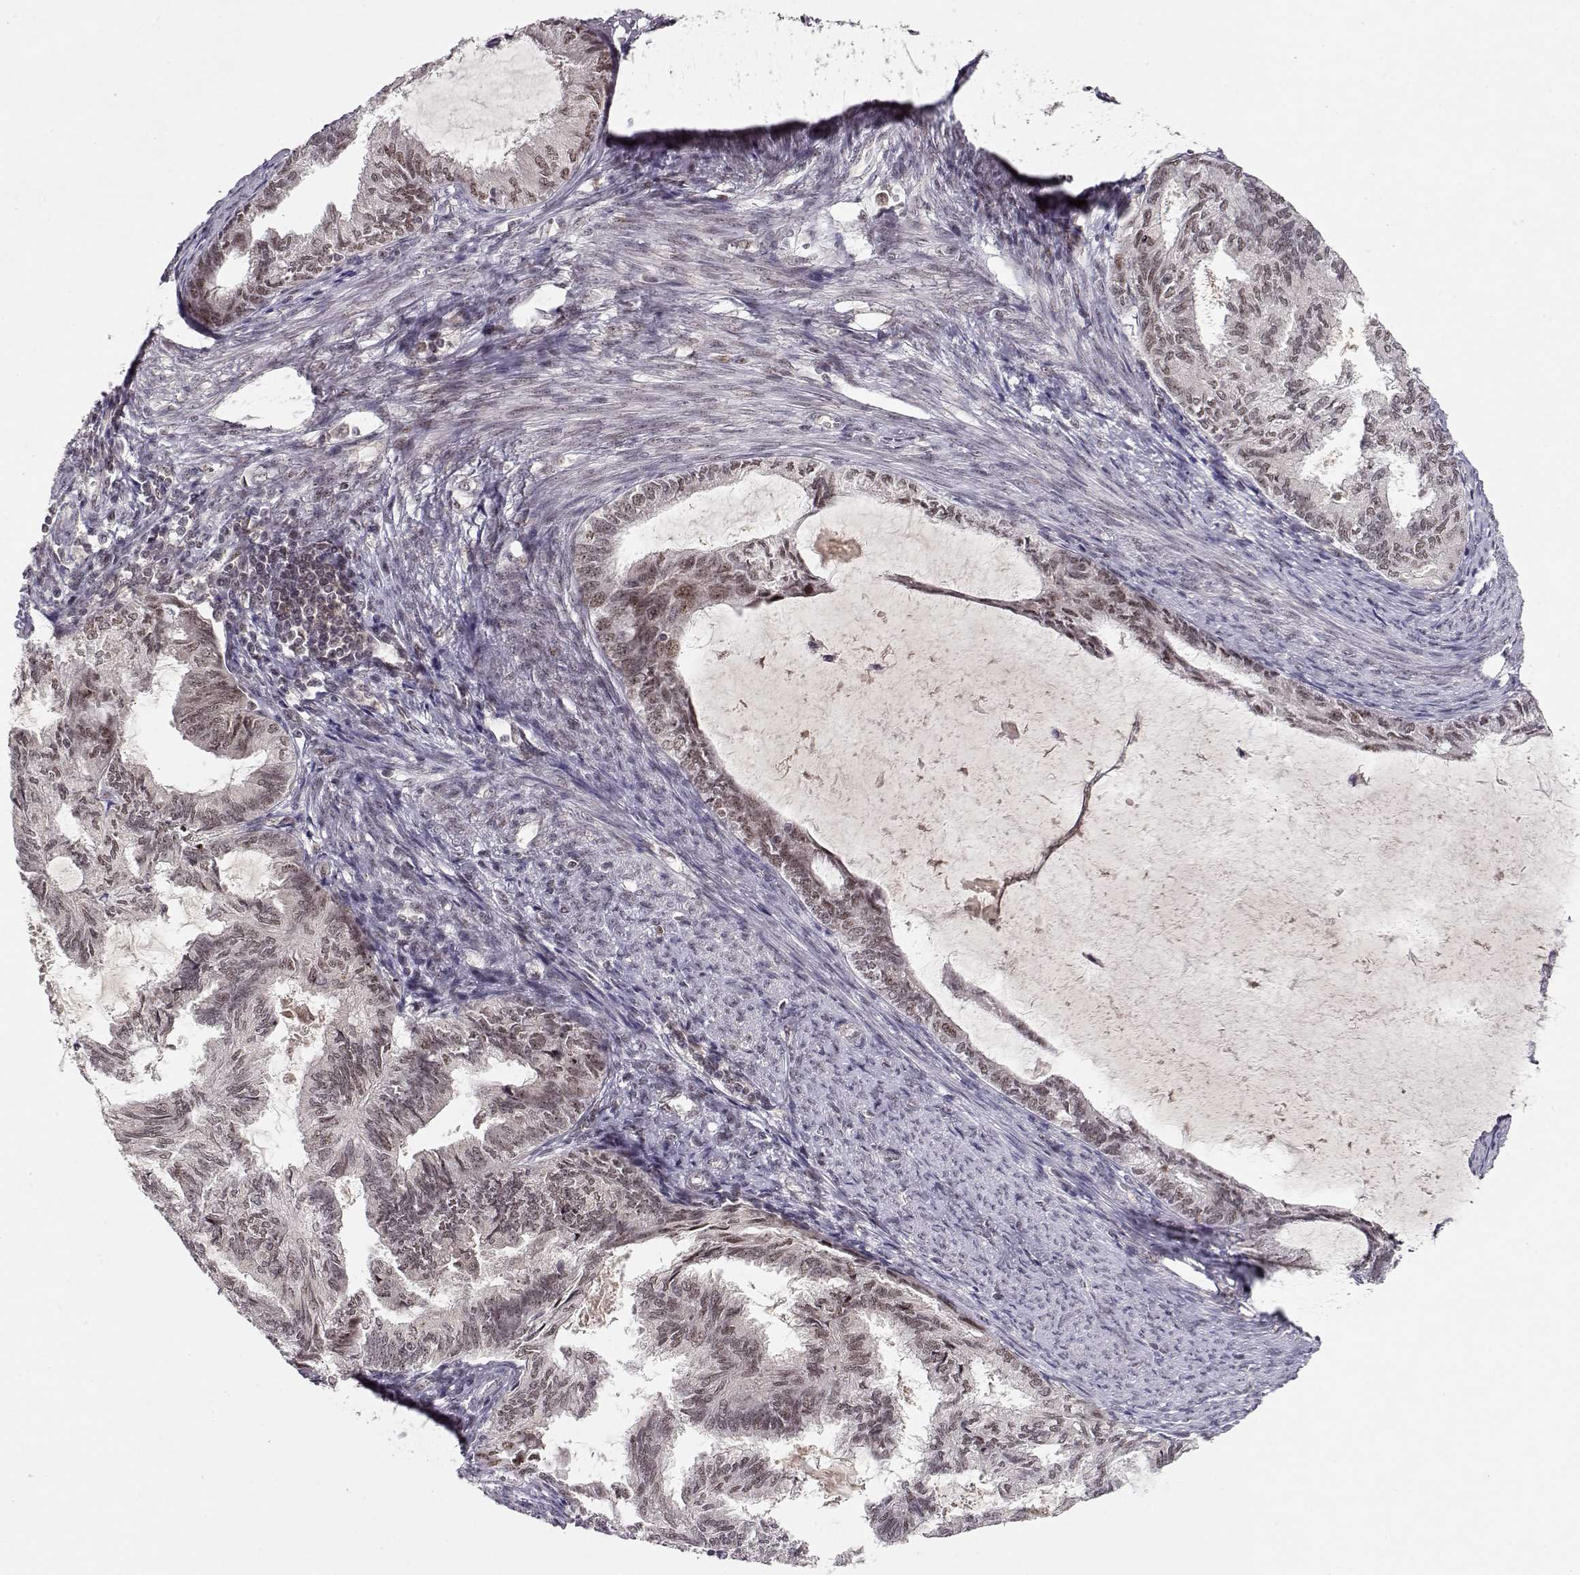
{"staining": {"intensity": "negative", "quantity": "none", "location": "none"}, "tissue": "endometrial cancer", "cell_type": "Tumor cells", "image_type": "cancer", "snomed": [{"axis": "morphology", "description": "Adenocarcinoma, NOS"}, {"axis": "topography", "description": "Endometrium"}], "caption": "The micrograph reveals no significant staining in tumor cells of endometrial cancer. (DAB immunohistochemistry (IHC), high magnification).", "gene": "CSNK2A1", "patient": {"sex": "female", "age": 86}}